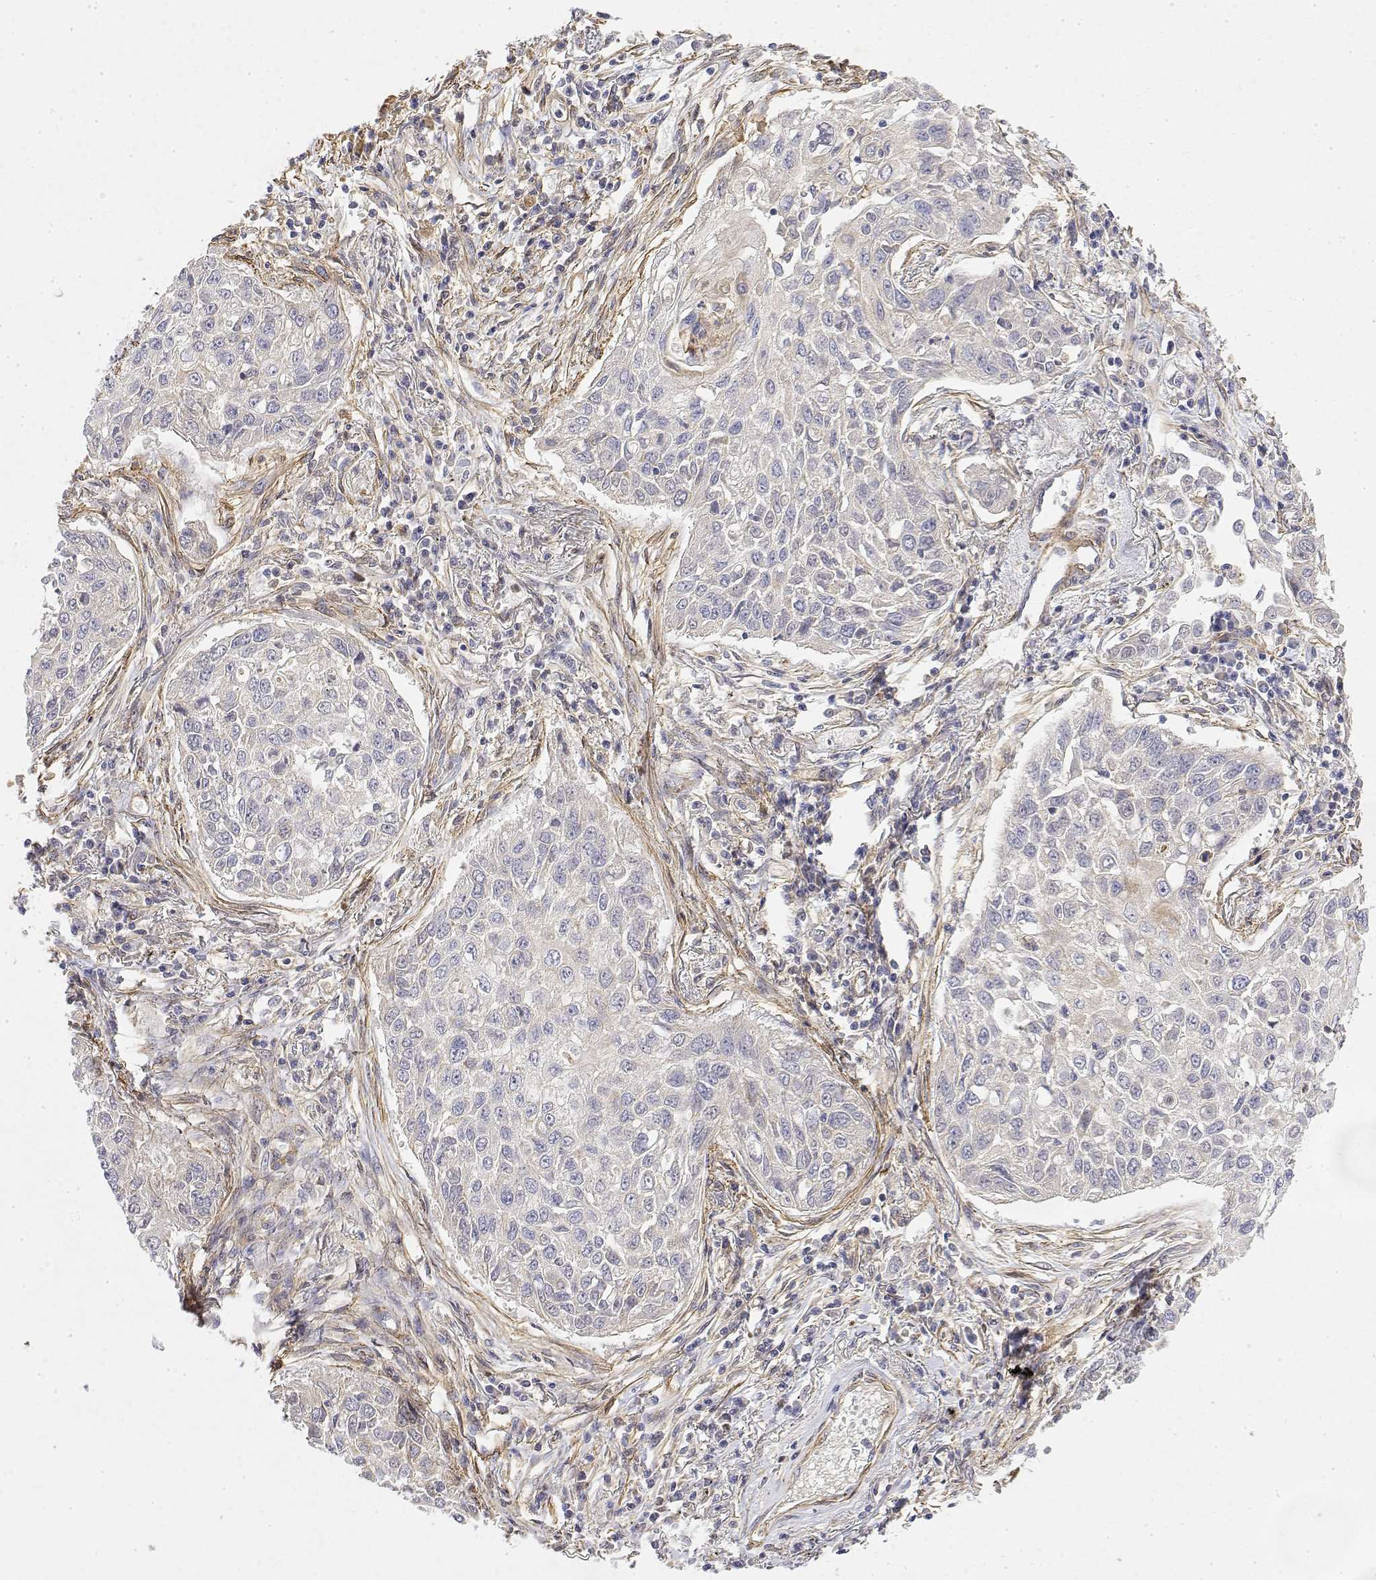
{"staining": {"intensity": "negative", "quantity": "none", "location": "none"}, "tissue": "lung cancer", "cell_type": "Tumor cells", "image_type": "cancer", "snomed": [{"axis": "morphology", "description": "Squamous cell carcinoma, NOS"}, {"axis": "topography", "description": "Lung"}], "caption": "Protein analysis of lung squamous cell carcinoma demonstrates no significant staining in tumor cells. (DAB (3,3'-diaminobenzidine) immunohistochemistry (IHC), high magnification).", "gene": "SOWAHD", "patient": {"sex": "male", "age": 75}}